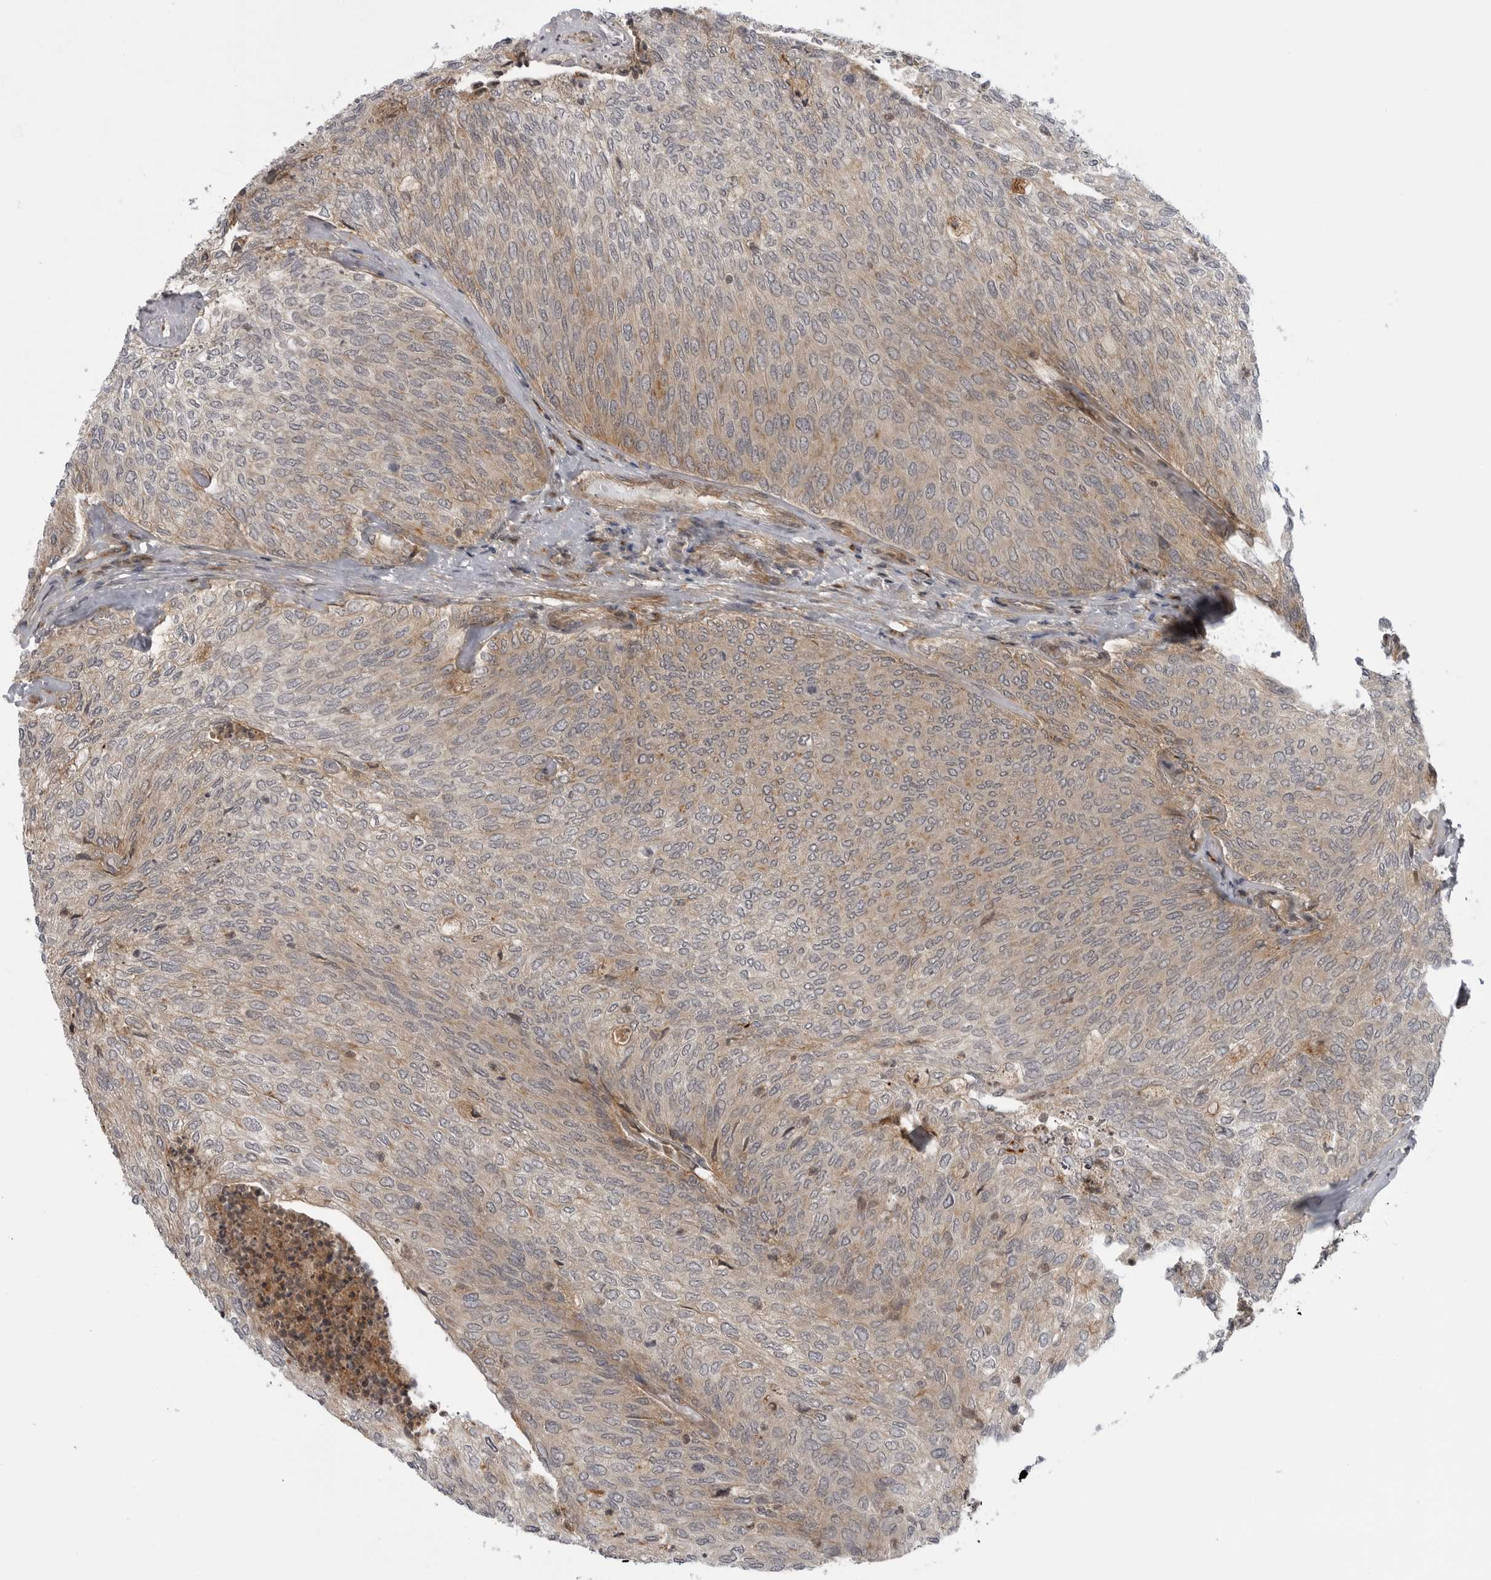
{"staining": {"intensity": "moderate", "quantity": "<25%", "location": "cytoplasmic/membranous"}, "tissue": "urothelial cancer", "cell_type": "Tumor cells", "image_type": "cancer", "snomed": [{"axis": "morphology", "description": "Urothelial carcinoma, Low grade"}, {"axis": "topography", "description": "Urinary bladder"}], "caption": "Immunohistochemical staining of urothelial cancer reveals low levels of moderate cytoplasmic/membranous protein staining in approximately <25% of tumor cells.", "gene": "LRRC45", "patient": {"sex": "female", "age": 79}}